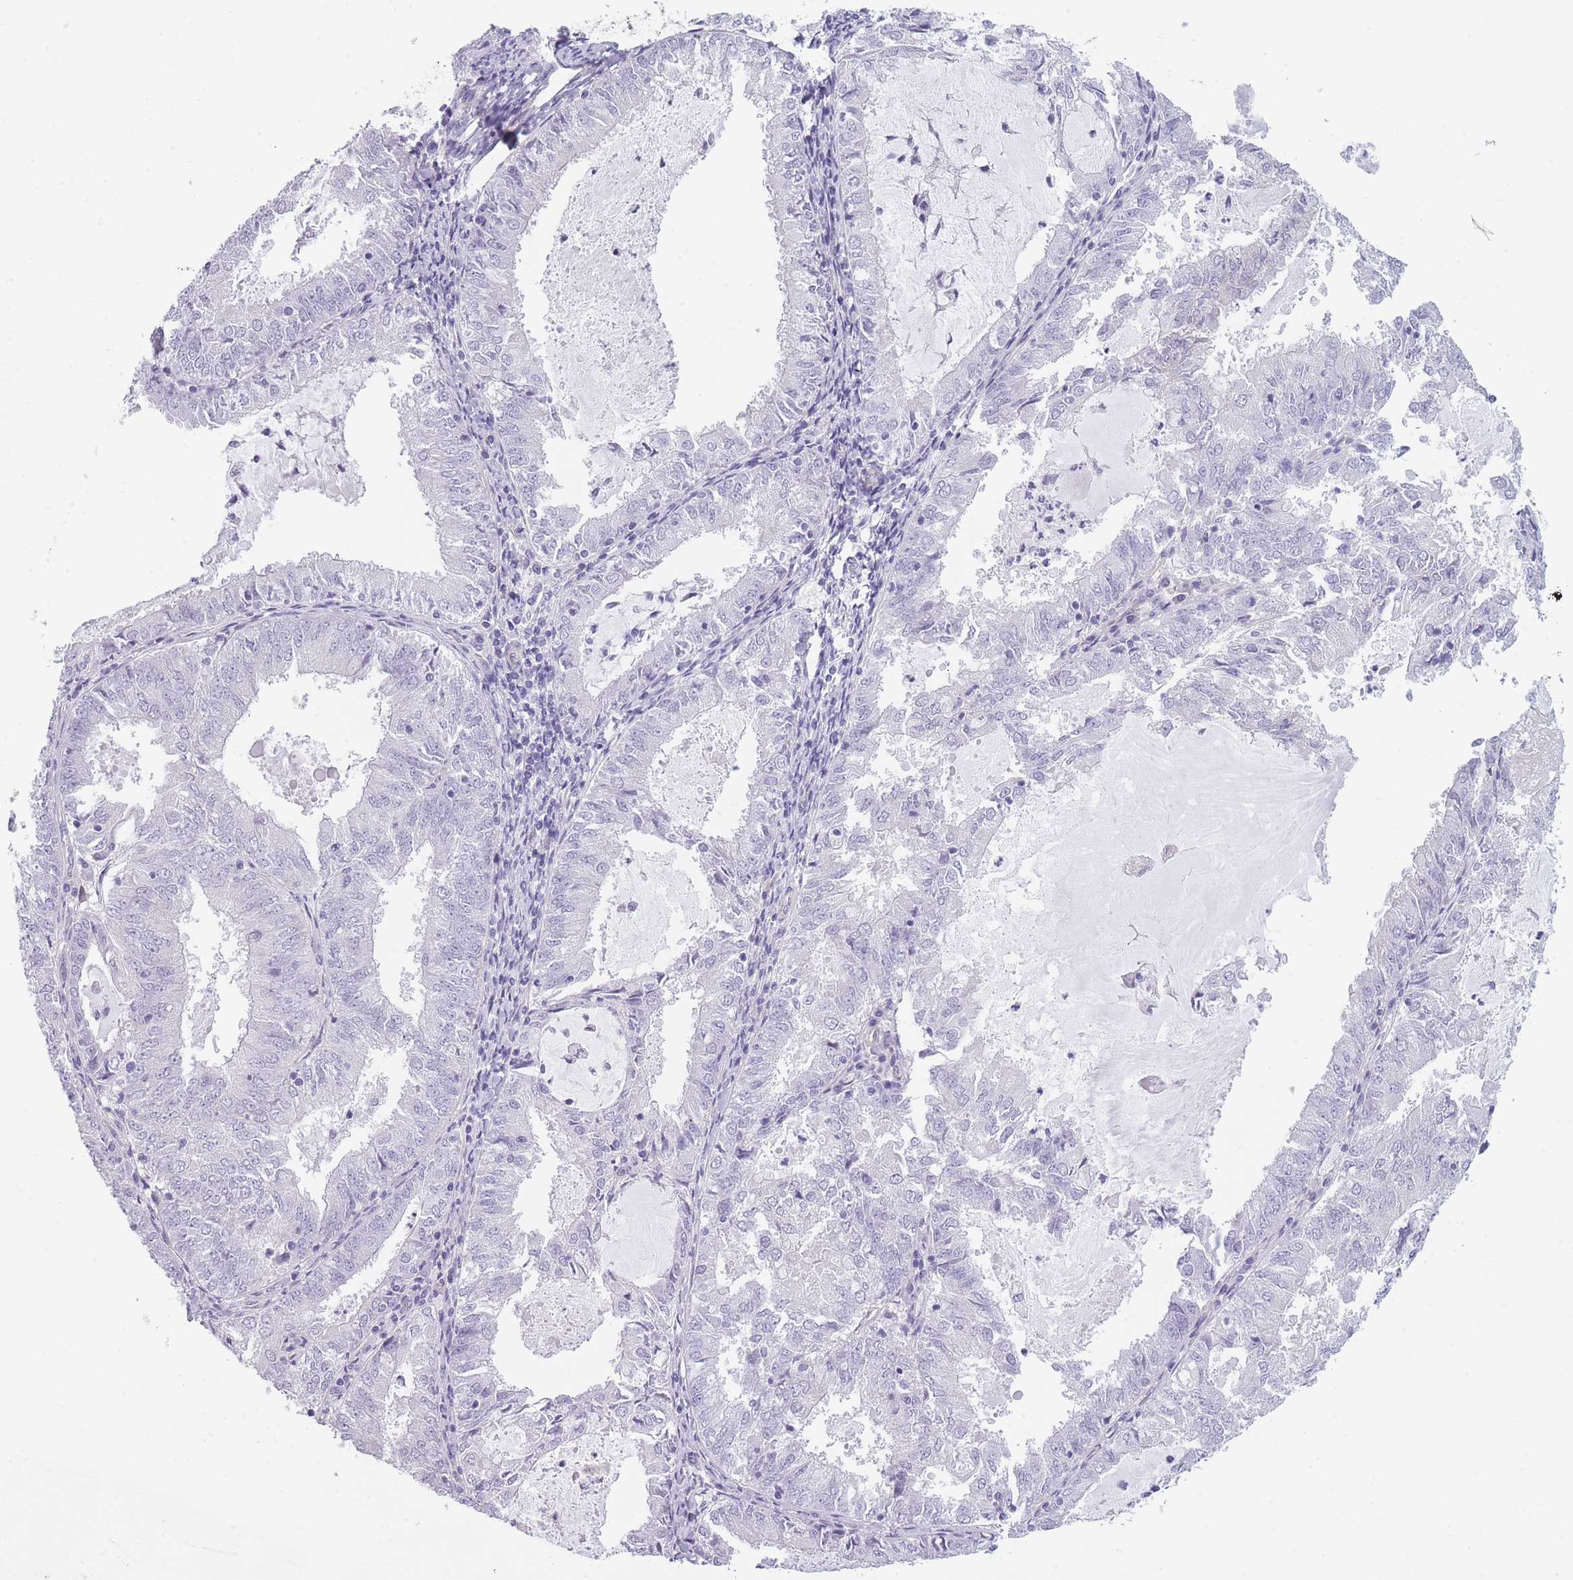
{"staining": {"intensity": "negative", "quantity": "none", "location": "none"}, "tissue": "endometrial cancer", "cell_type": "Tumor cells", "image_type": "cancer", "snomed": [{"axis": "morphology", "description": "Adenocarcinoma, NOS"}, {"axis": "topography", "description": "Endometrium"}], "caption": "Tumor cells are negative for brown protein staining in adenocarcinoma (endometrial).", "gene": "OR6B3", "patient": {"sex": "female", "age": 57}}